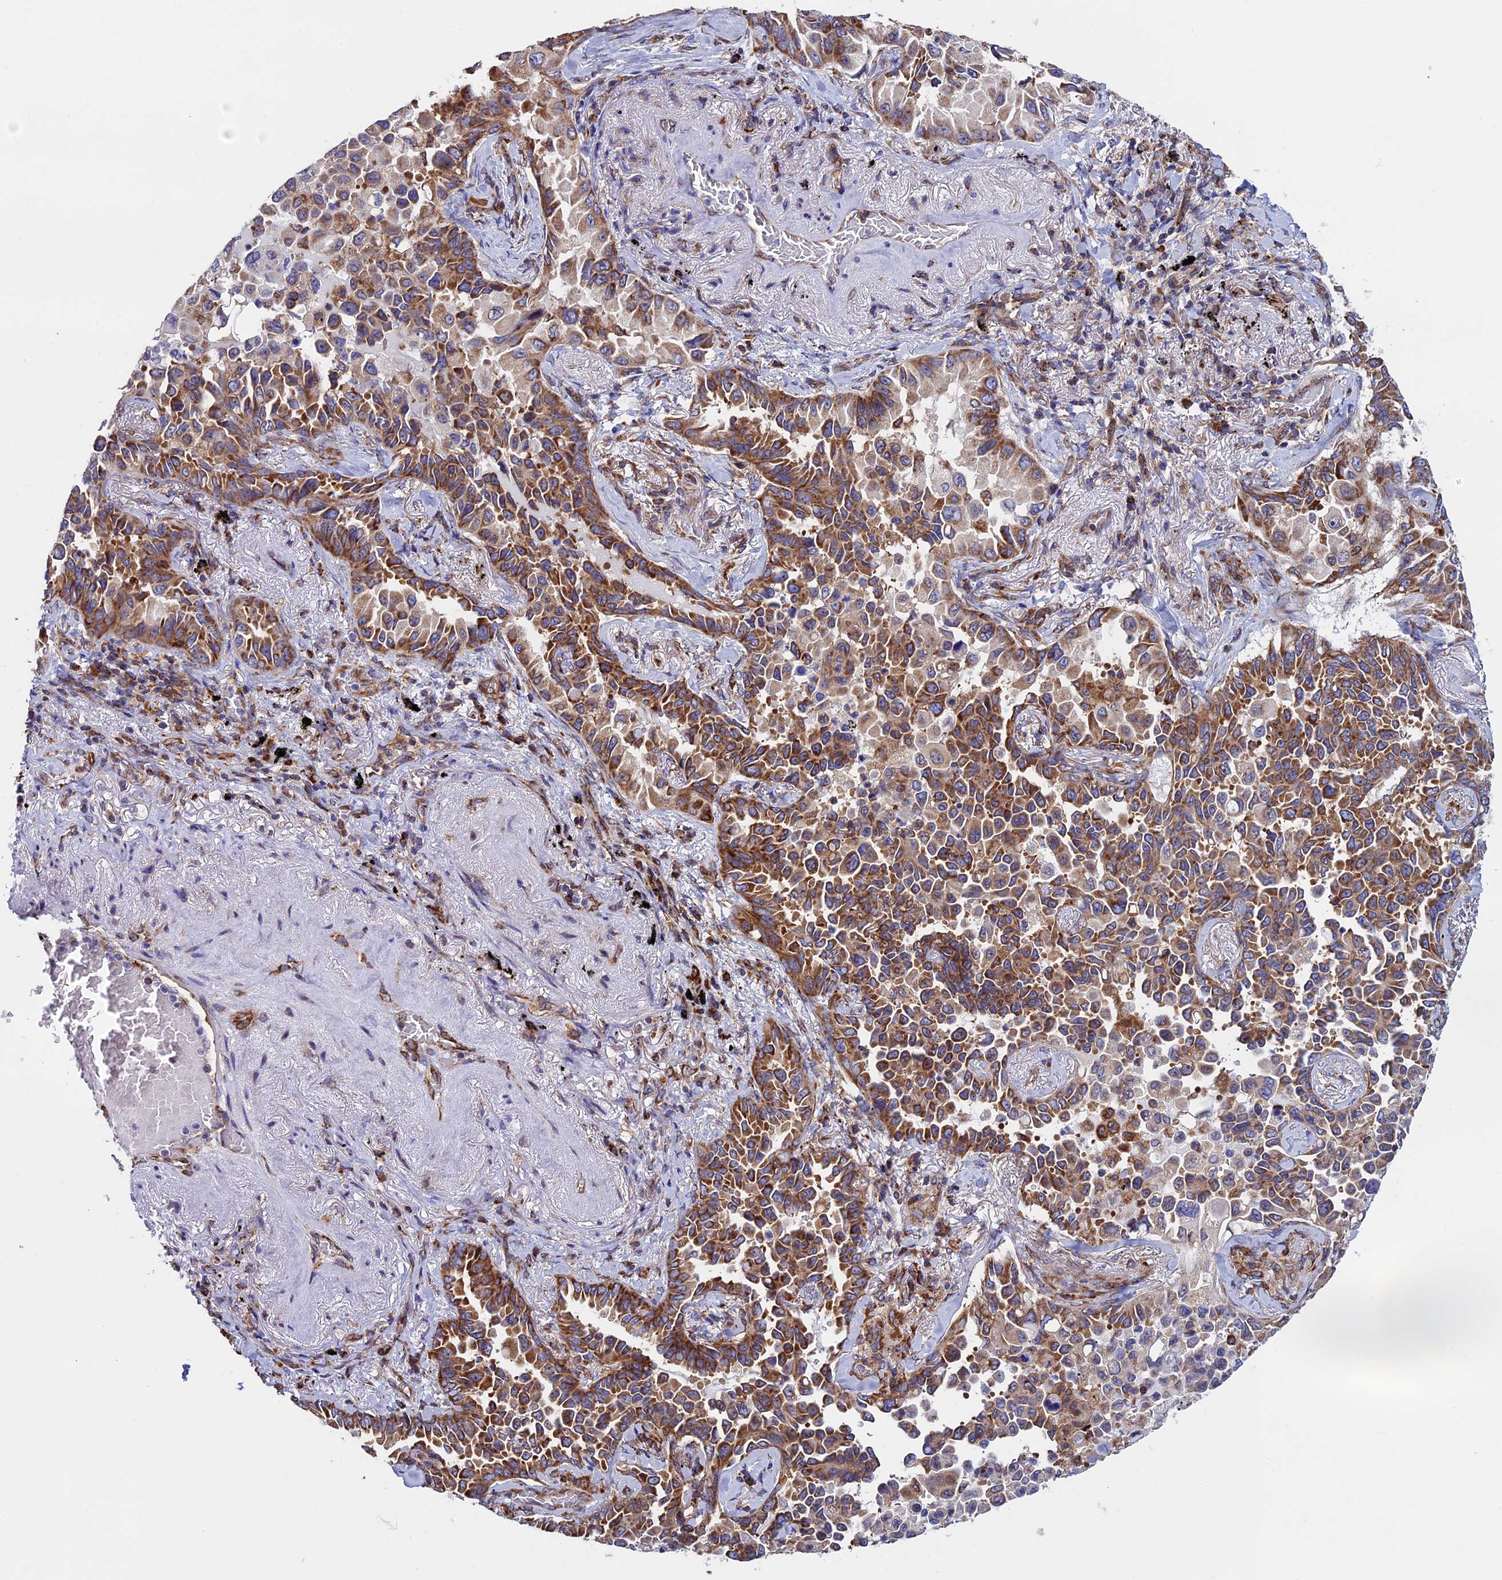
{"staining": {"intensity": "moderate", "quantity": ">75%", "location": "cytoplasmic/membranous"}, "tissue": "lung cancer", "cell_type": "Tumor cells", "image_type": "cancer", "snomed": [{"axis": "morphology", "description": "Adenocarcinoma, NOS"}, {"axis": "topography", "description": "Lung"}], "caption": "Protein expression by immunohistochemistry (IHC) displays moderate cytoplasmic/membranous positivity in about >75% of tumor cells in adenocarcinoma (lung).", "gene": "SLC9A5", "patient": {"sex": "female", "age": 67}}